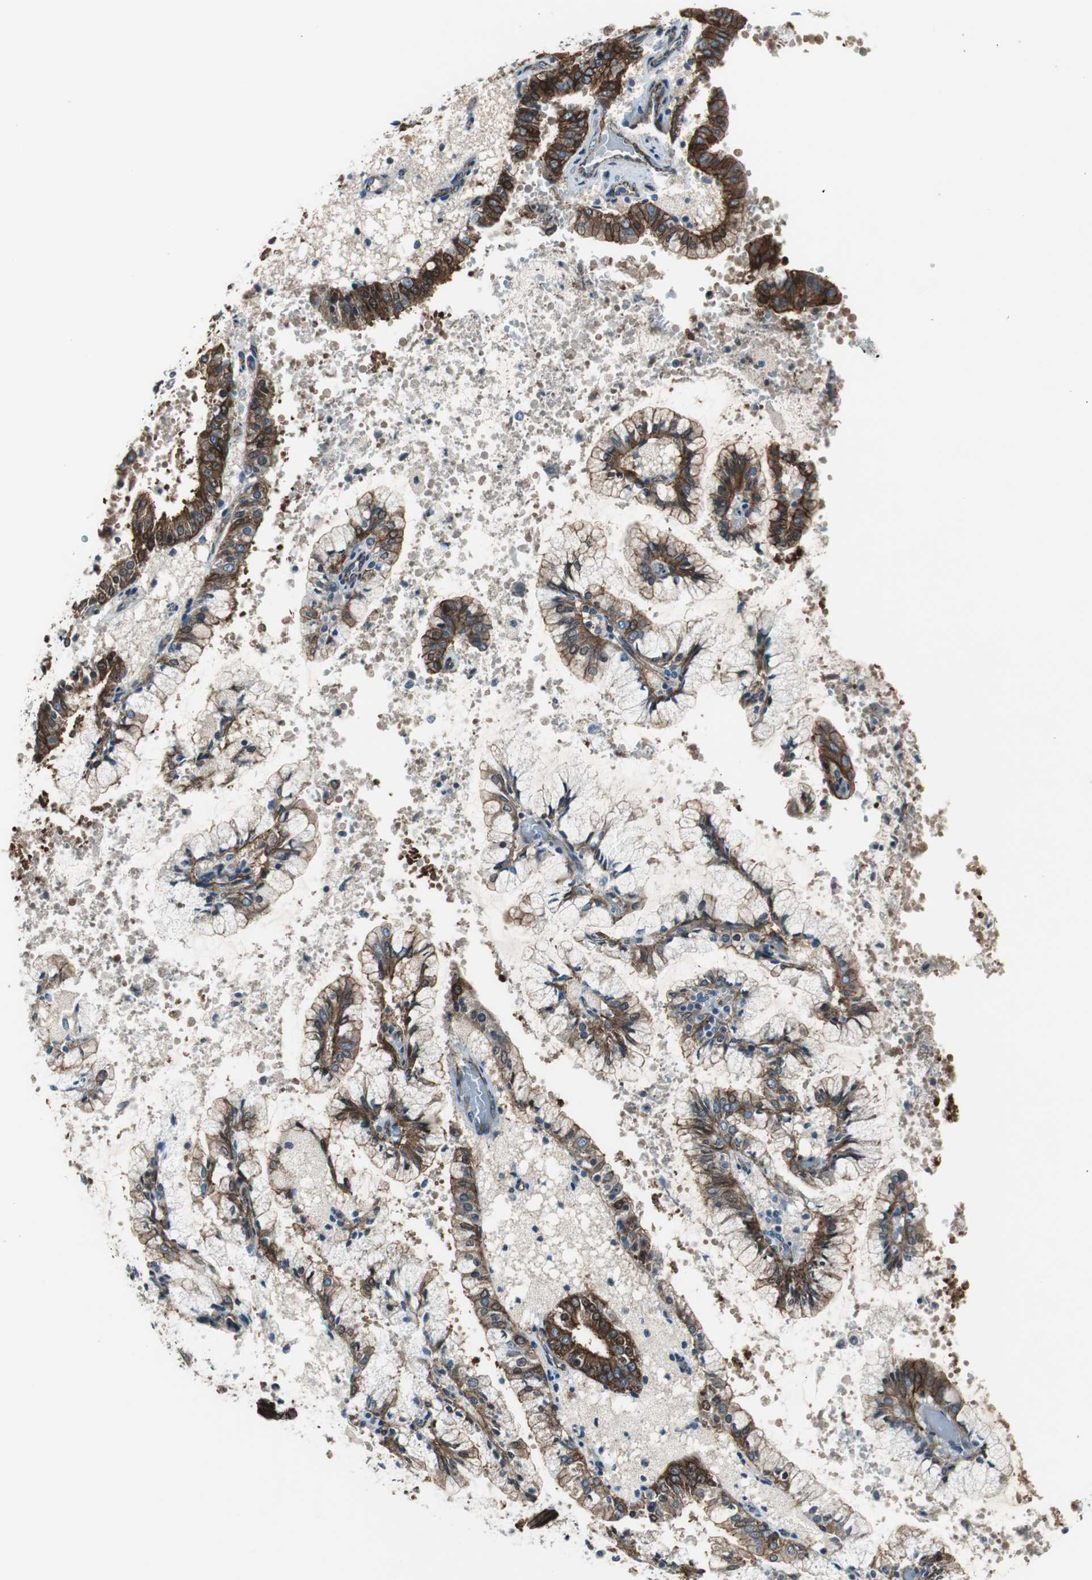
{"staining": {"intensity": "strong", "quantity": ">75%", "location": "cytoplasmic/membranous"}, "tissue": "endometrial cancer", "cell_type": "Tumor cells", "image_type": "cancer", "snomed": [{"axis": "morphology", "description": "Adenocarcinoma, NOS"}, {"axis": "topography", "description": "Endometrium"}], "caption": "Protein staining of endometrial cancer tissue demonstrates strong cytoplasmic/membranous staining in approximately >75% of tumor cells. The protein of interest is shown in brown color, while the nuclei are stained blue.", "gene": "STXBP4", "patient": {"sex": "female", "age": 63}}